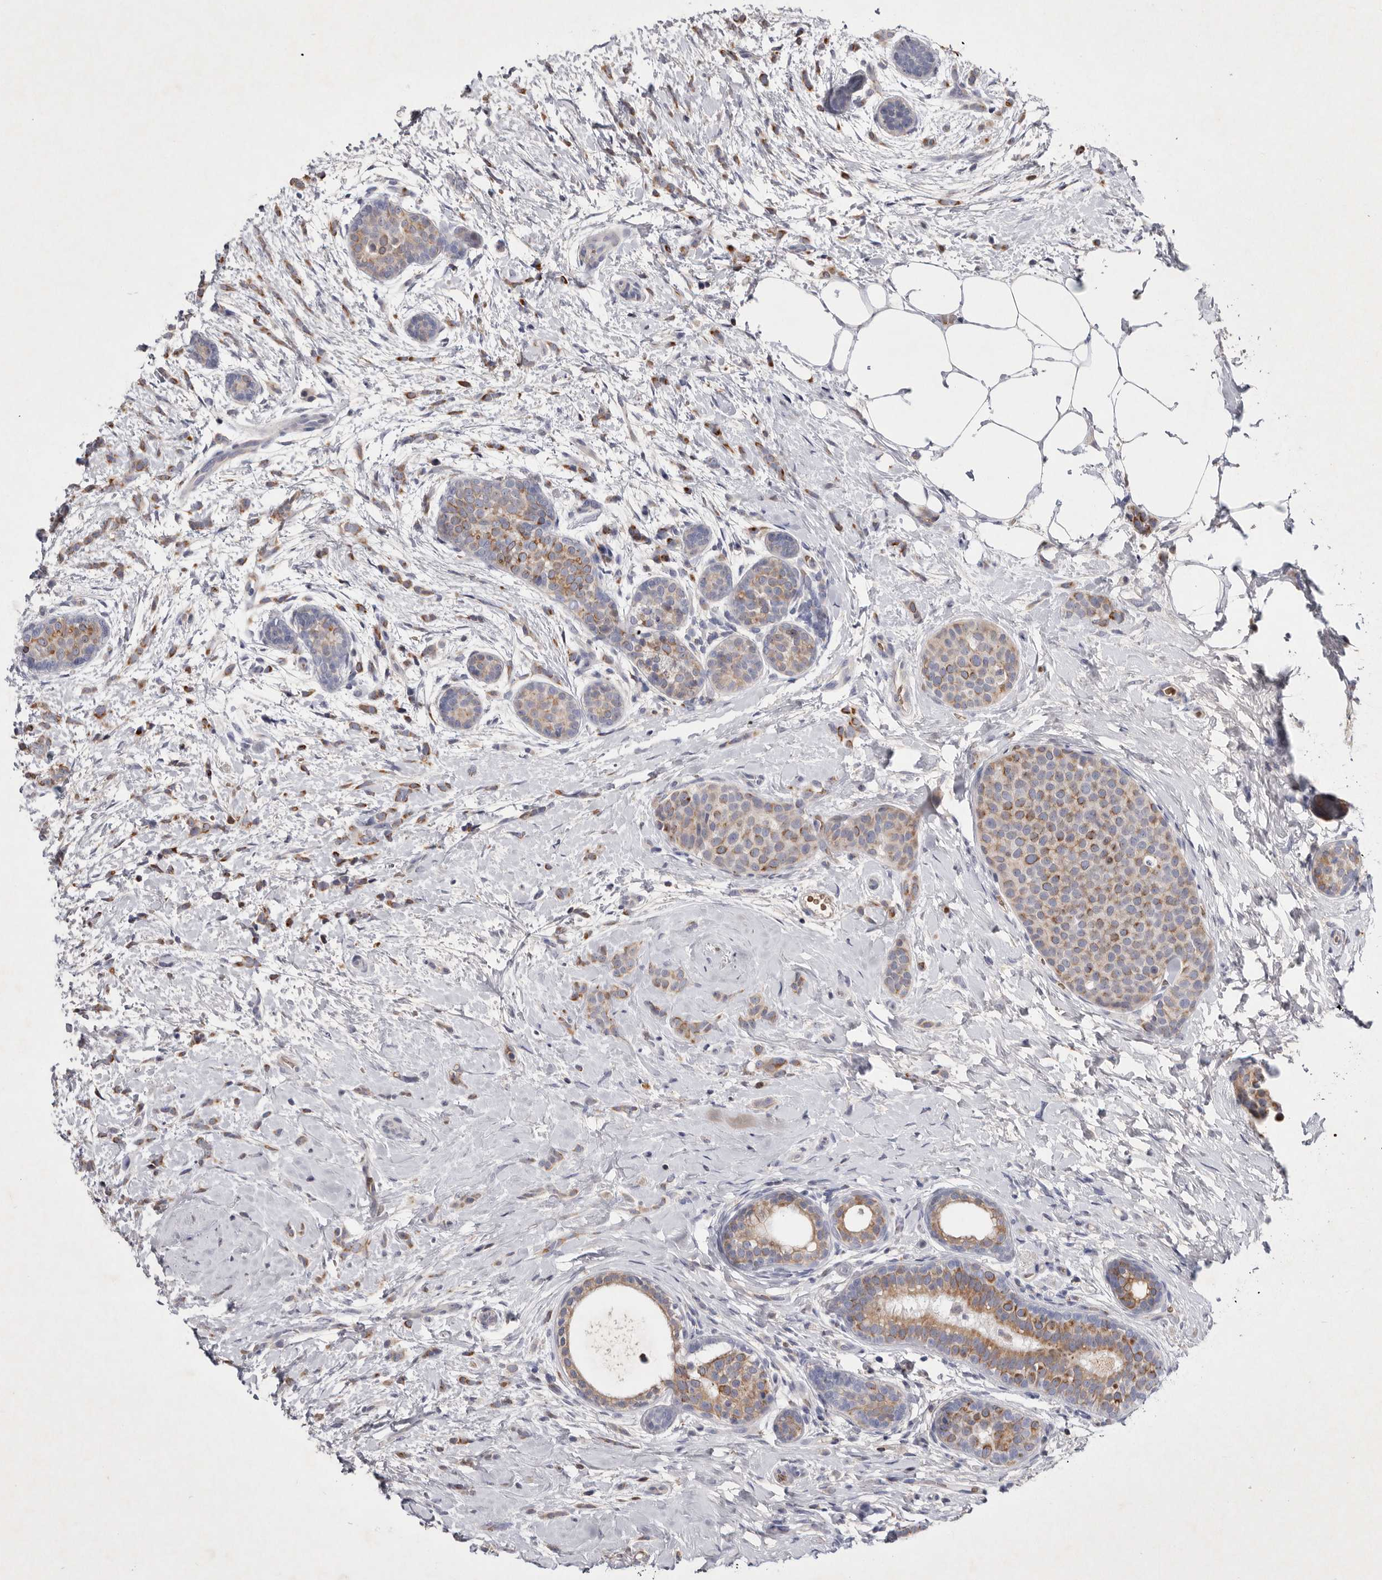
{"staining": {"intensity": "moderate", "quantity": ">75%", "location": "cytoplasmic/membranous"}, "tissue": "breast cancer", "cell_type": "Tumor cells", "image_type": "cancer", "snomed": [{"axis": "morphology", "description": "Lobular carcinoma, in situ"}, {"axis": "morphology", "description": "Lobular carcinoma"}, {"axis": "topography", "description": "Breast"}], "caption": "Tumor cells exhibit medium levels of moderate cytoplasmic/membranous staining in about >75% of cells in breast cancer (lobular carcinoma in situ).", "gene": "TNFSF14", "patient": {"sex": "female", "age": 41}}